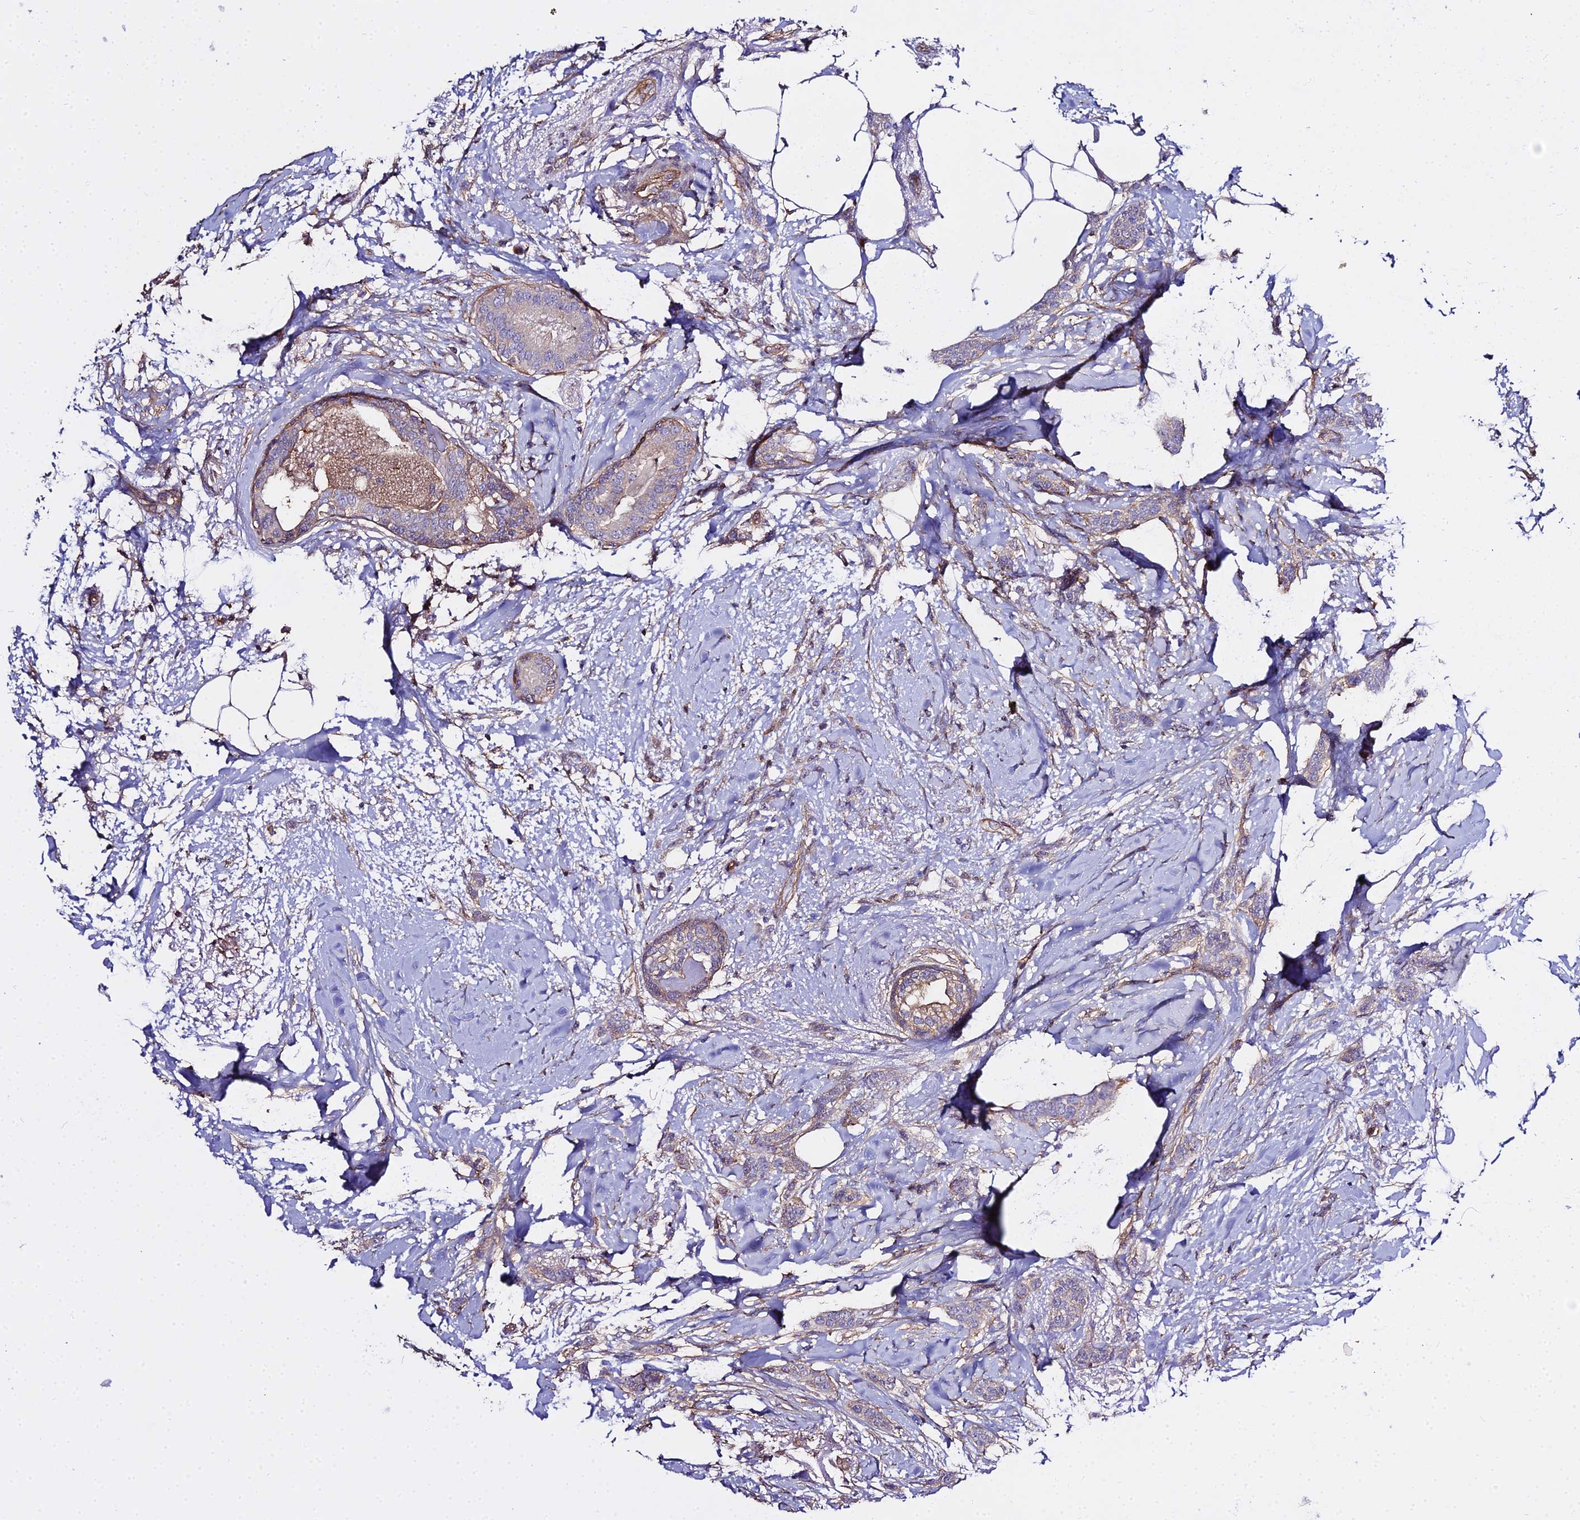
{"staining": {"intensity": "weak", "quantity": "<25%", "location": "cytoplasmic/membranous"}, "tissue": "breast cancer", "cell_type": "Tumor cells", "image_type": "cancer", "snomed": [{"axis": "morphology", "description": "Duct carcinoma"}, {"axis": "topography", "description": "Breast"}], "caption": "This image is of breast cancer (intraductal carcinoma) stained with immunohistochemistry (IHC) to label a protein in brown with the nuclei are counter-stained blue. There is no staining in tumor cells. (Stains: DAB (3,3'-diaminobenzidine) immunohistochemistry with hematoxylin counter stain, Microscopy: brightfield microscopy at high magnification).", "gene": "GLYAT", "patient": {"sex": "female", "age": 72}}